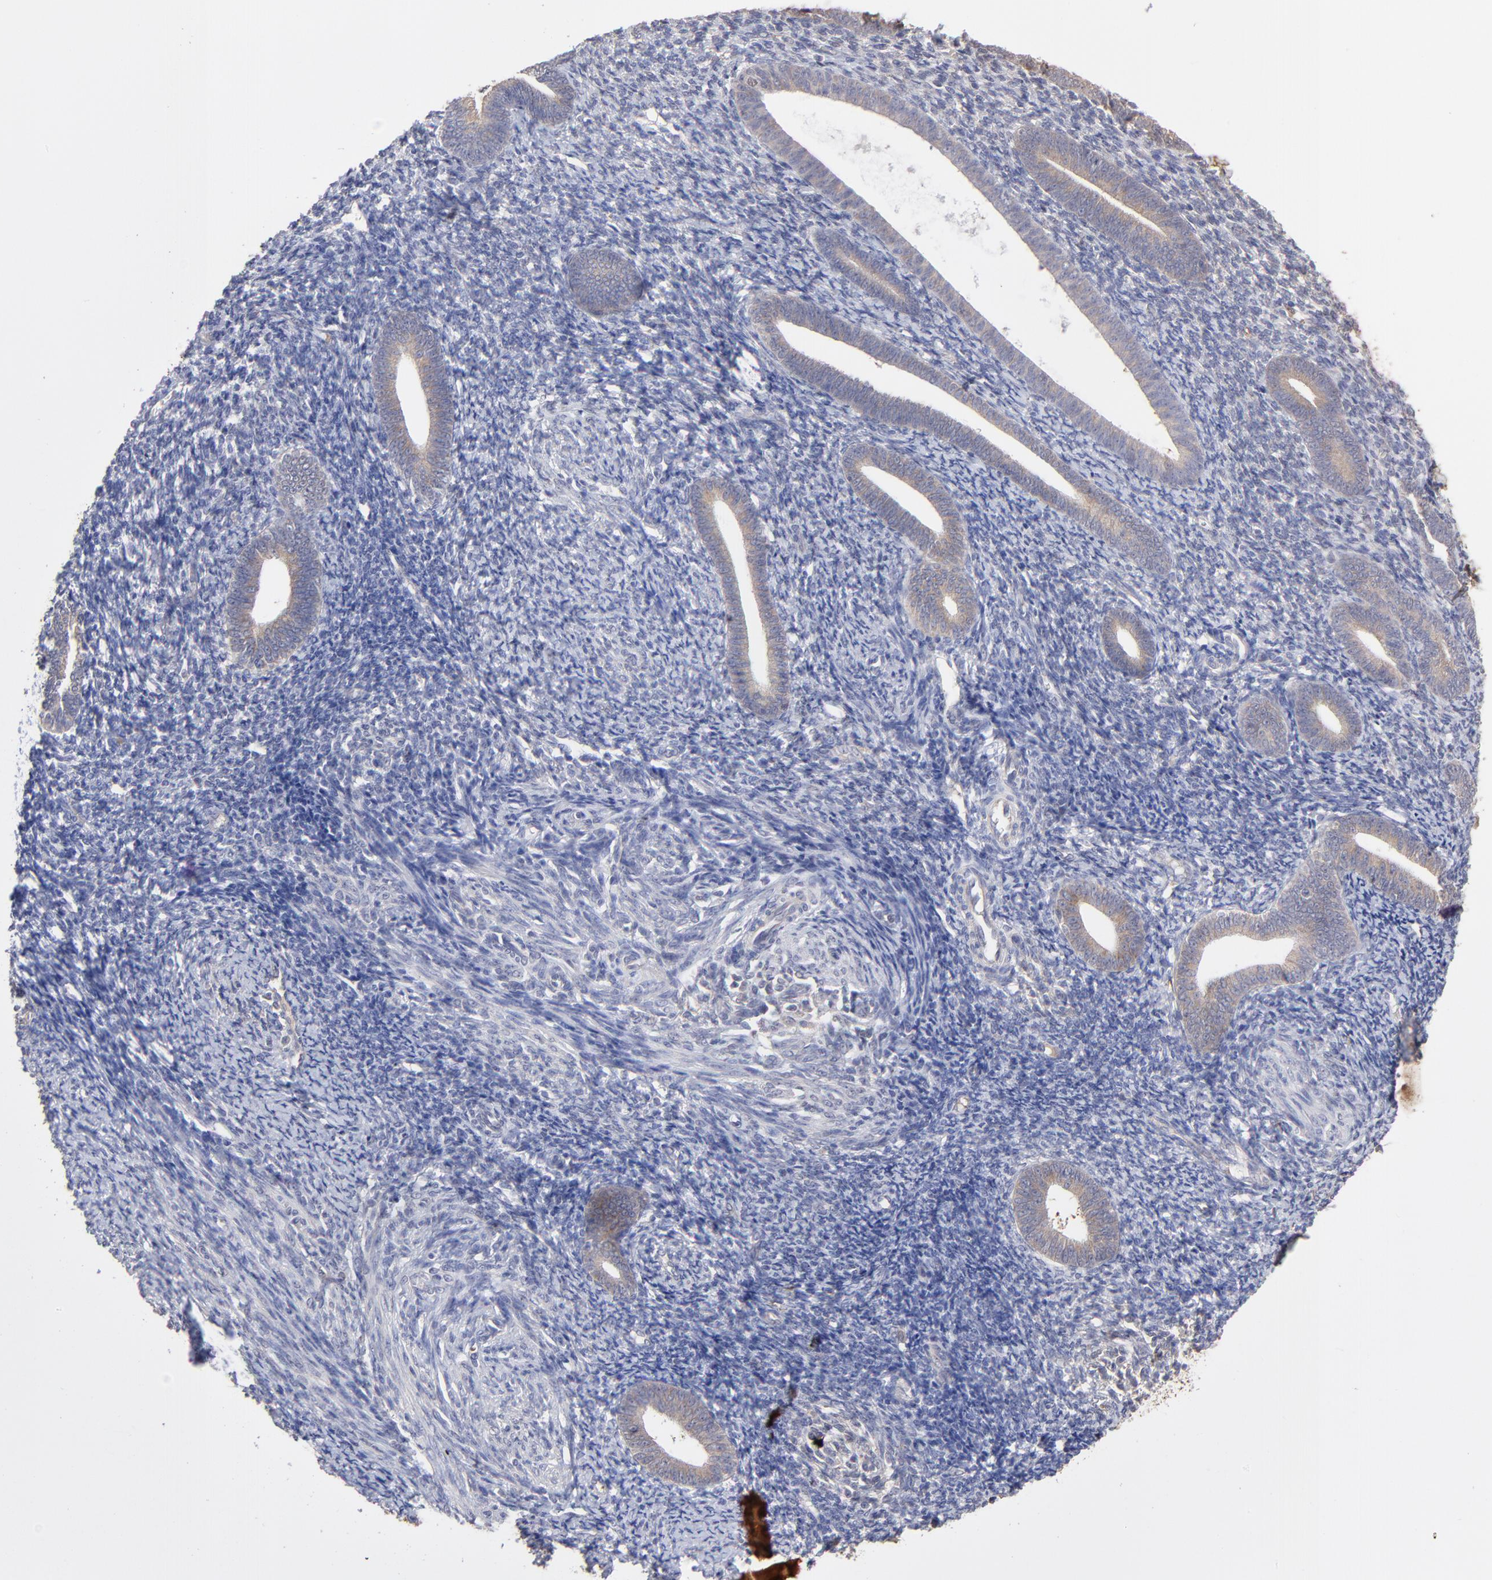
{"staining": {"intensity": "weak", "quantity": "<25%", "location": "cytoplasmic/membranous,nuclear"}, "tissue": "endometrium", "cell_type": "Cells in endometrial stroma", "image_type": "normal", "snomed": [{"axis": "morphology", "description": "Normal tissue, NOS"}, {"axis": "topography", "description": "Endometrium"}], "caption": "IHC of unremarkable endometrium exhibits no staining in cells in endometrial stroma. (IHC, brightfield microscopy, high magnification).", "gene": "PSMD14", "patient": {"sex": "female", "age": 57}}